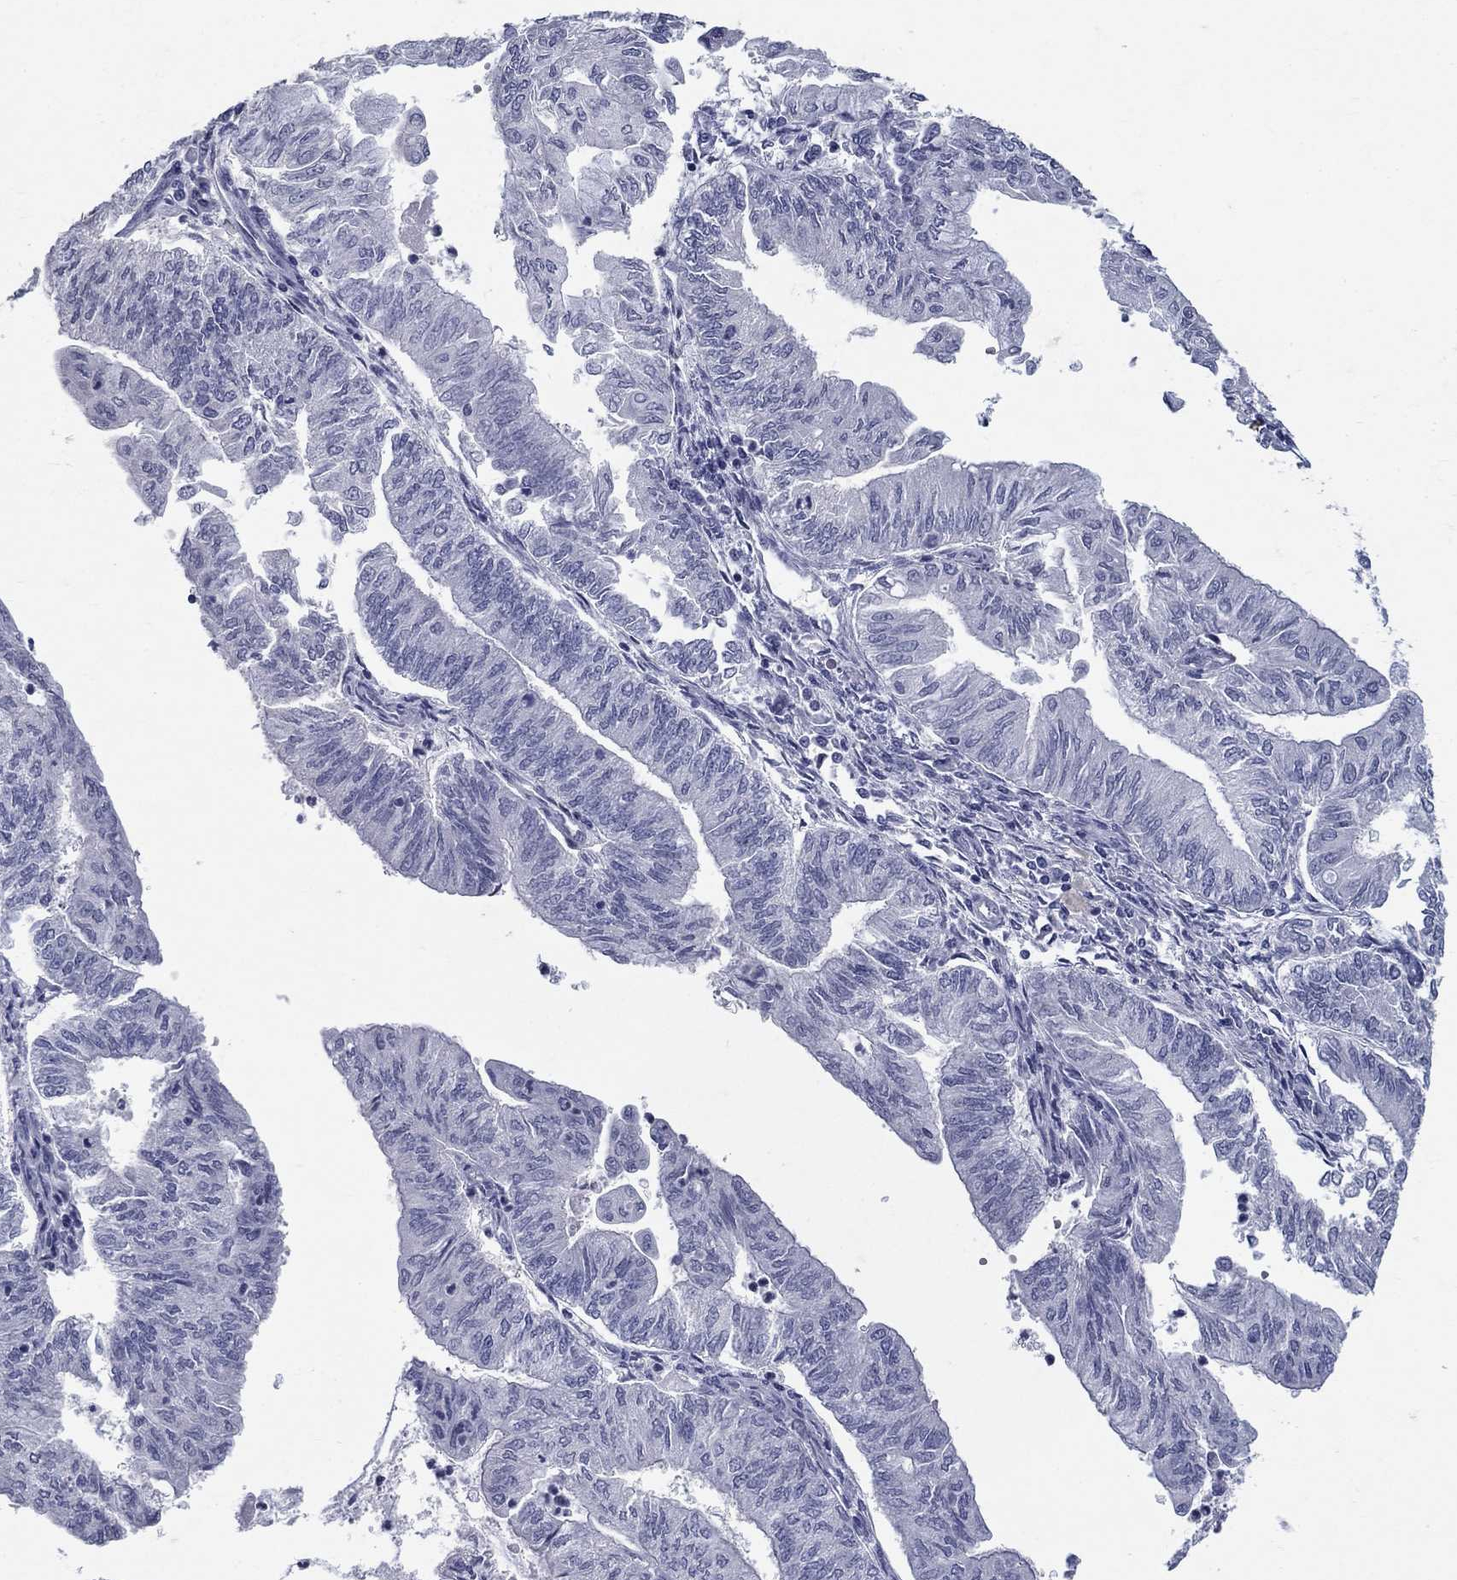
{"staining": {"intensity": "negative", "quantity": "none", "location": "none"}, "tissue": "endometrial cancer", "cell_type": "Tumor cells", "image_type": "cancer", "snomed": [{"axis": "morphology", "description": "Adenocarcinoma, NOS"}, {"axis": "topography", "description": "Endometrium"}], "caption": "The immunohistochemistry (IHC) micrograph has no significant expression in tumor cells of endometrial adenocarcinoma tissue.", "gene": "ELAVL4", "patient": {"sex": "female", "age": 59}}